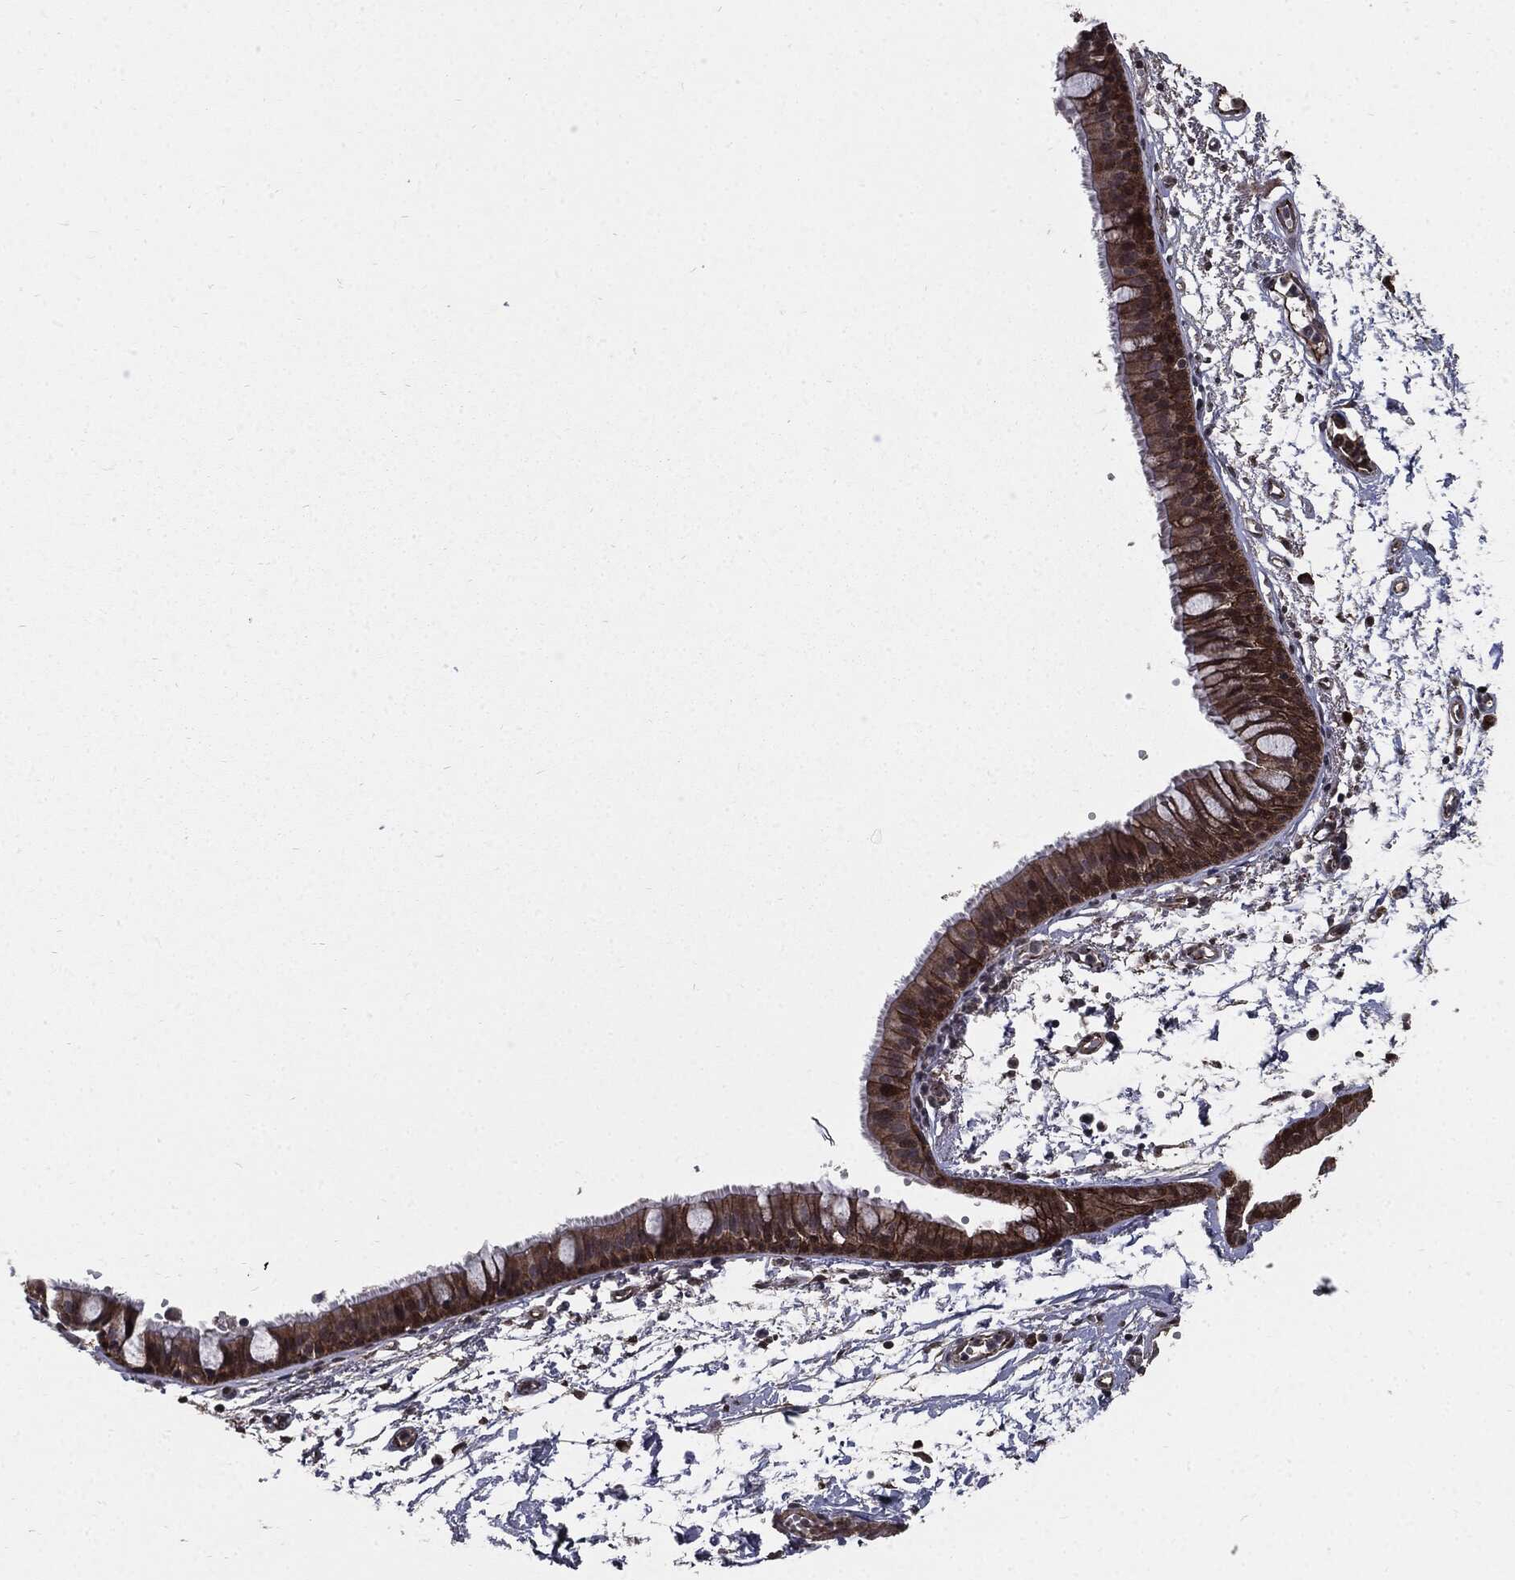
{"staining": {"intensity": "strong", "quantity": ">75%", "location": "cytoplasmic/membranous"}, "tissue": "bronchus", "cell_type": "Respiratory epithelial cells", "image_type": "normal", "snomed": [{"axis": "morphology", "description": "Normal tissue, NOS"}, {"axis": "topography", "description": "Cartilage tissue"}, {"axis": "topography", "description": "Bronchus"}], "caption": "High-magnification brightfield microscopy of benign bronchus stained with DAB (brown) and counterstained with hematoxylin (blue). respiratory epithelial cells exhibit strong cytoplasmic/membranous expression is present in approximately>75% of cells.", "gene": "PTPA", "patient": {"sex": "male", "age": 66}}